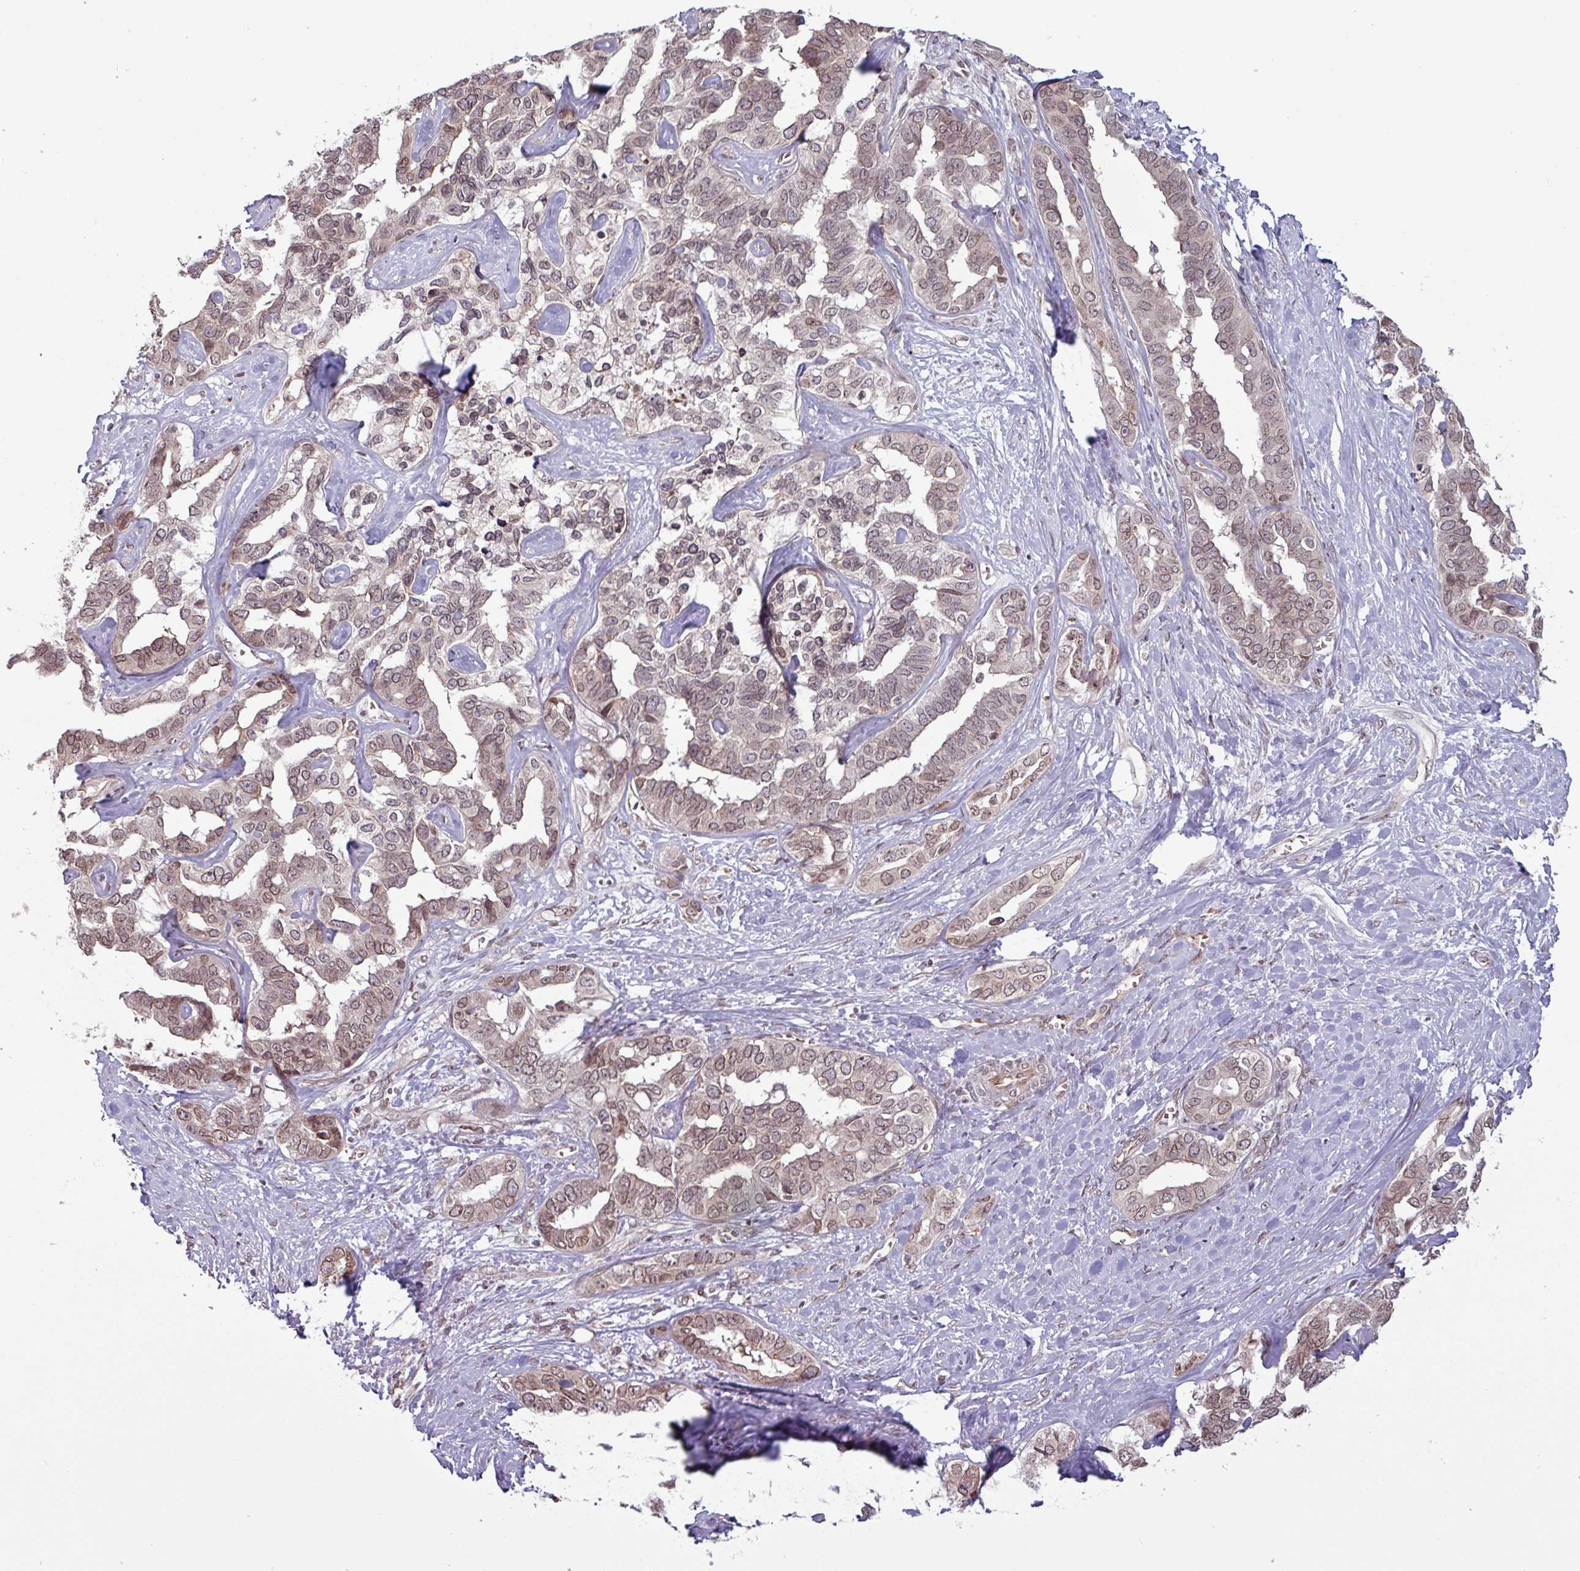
{"staining": {"intensity": "weak", "quantity": "25%-75%", "location": "cytoplasmic/membranous,nuclear"}, "tissue": "liver cancer", "cell_type": "Tumor cells", "image_type": "cancer", "snomed": [{"axis": "morphology", "description": "Cholangiocarcinoma"}, {"axis": "topography", "description": "Liver"}], "caption": "A brown stain highlights weak cytoplasmic/membranous and nuclear positivity of a protein in liver cholangiocarcinoma tumor cells.", "gene": "RBM4B", "patient": {"sex": "male", "age": 59}}